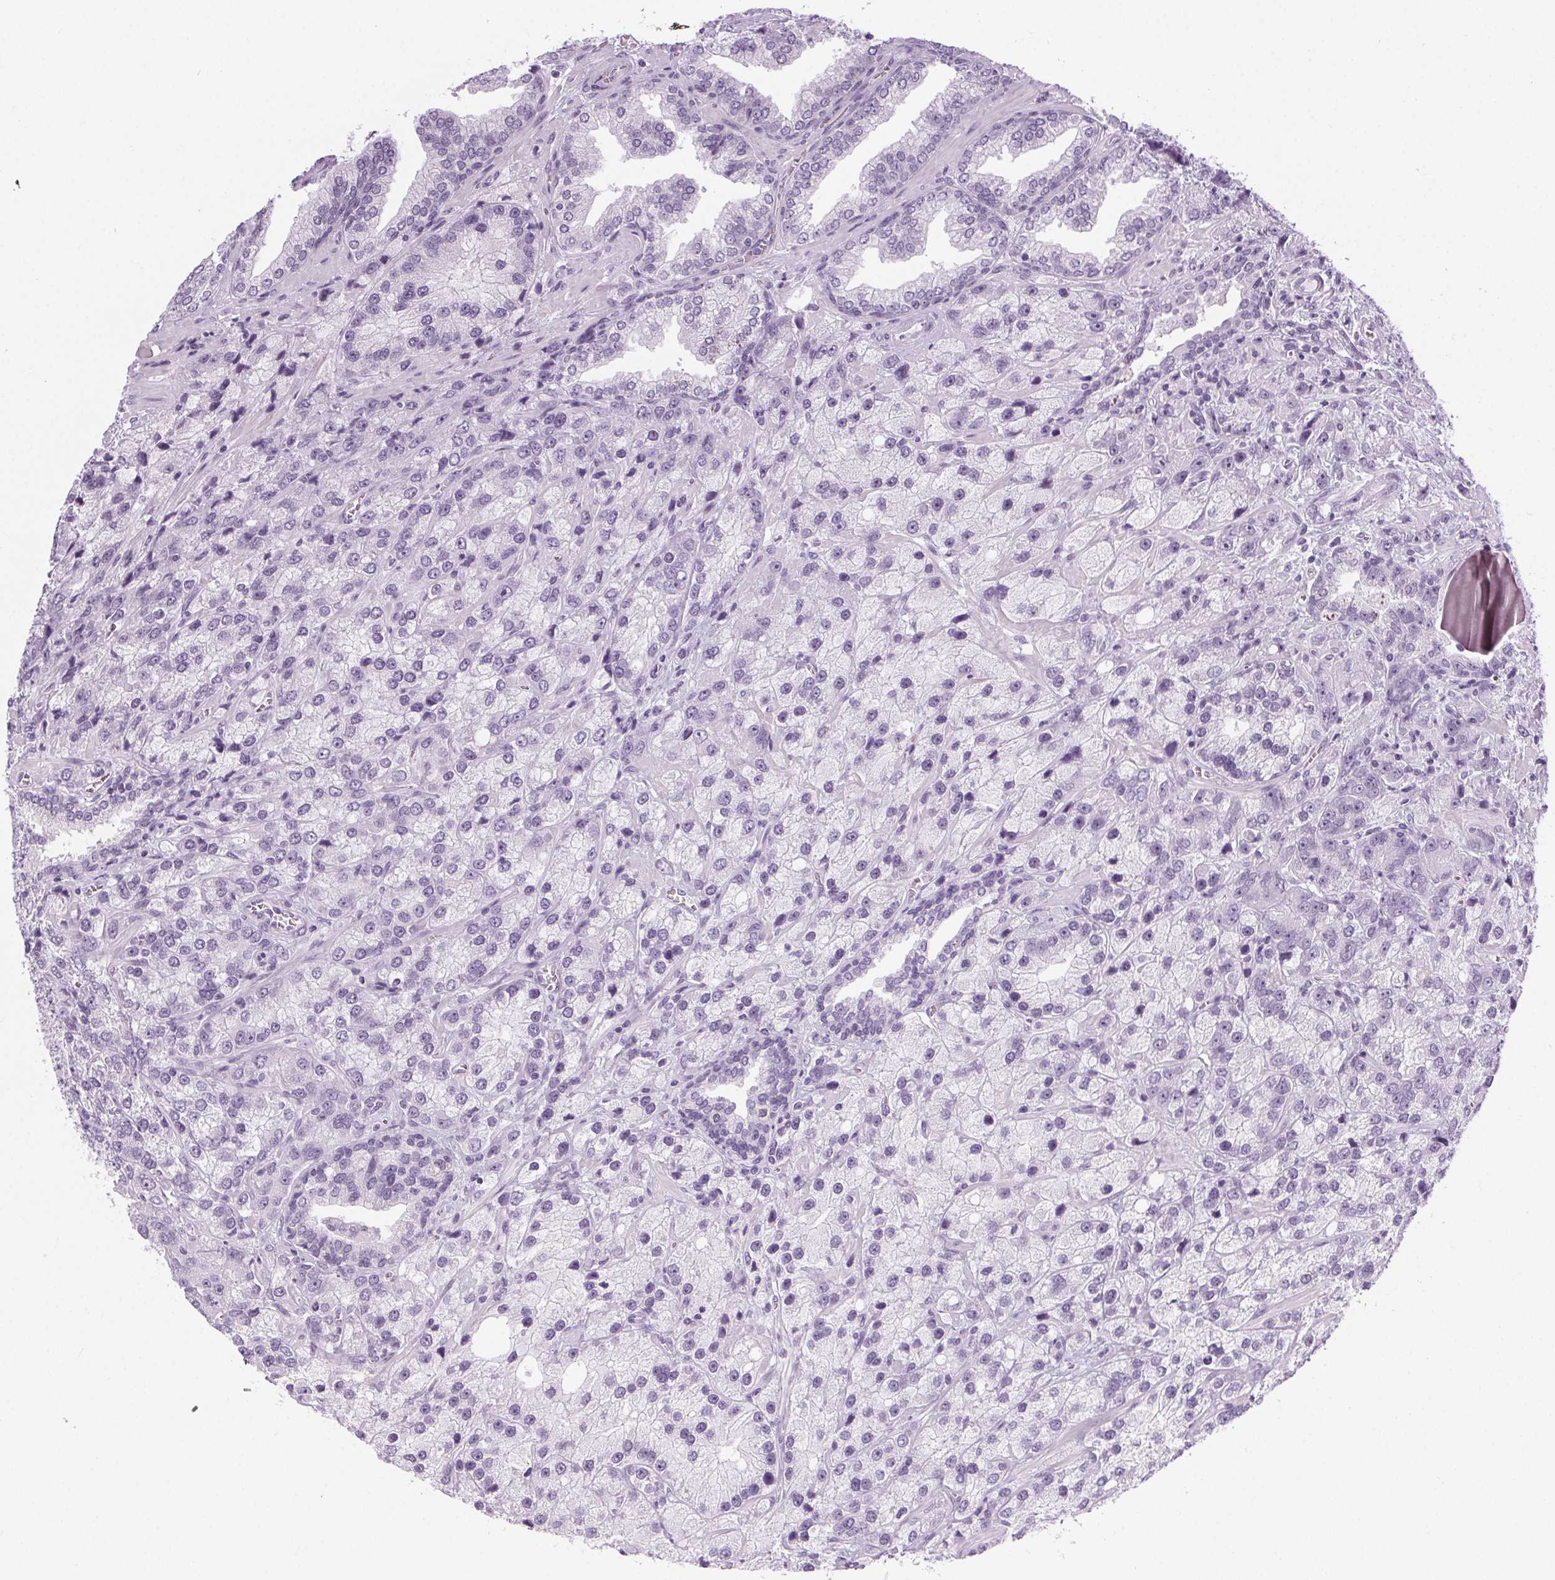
{"staining": {"intensity": "negative", "quantity": "none", "location": "none"}, "tissue": "prostate cancer", "cell_type": "Tumor cells", "image_type": "cancer", "snomed": [{"axis": "morphology", "description": "Adenocarcinoma, NOS"}, {"axis": "topography", "description": "Prostate"}], "caption": "Immunohistochemistry histopathology image of prostate cancer stained for a protein (brown), which shows no positivity in tumor cells.", "gene": "LRP2", "patient": {"sex": "male", "age": 63}}